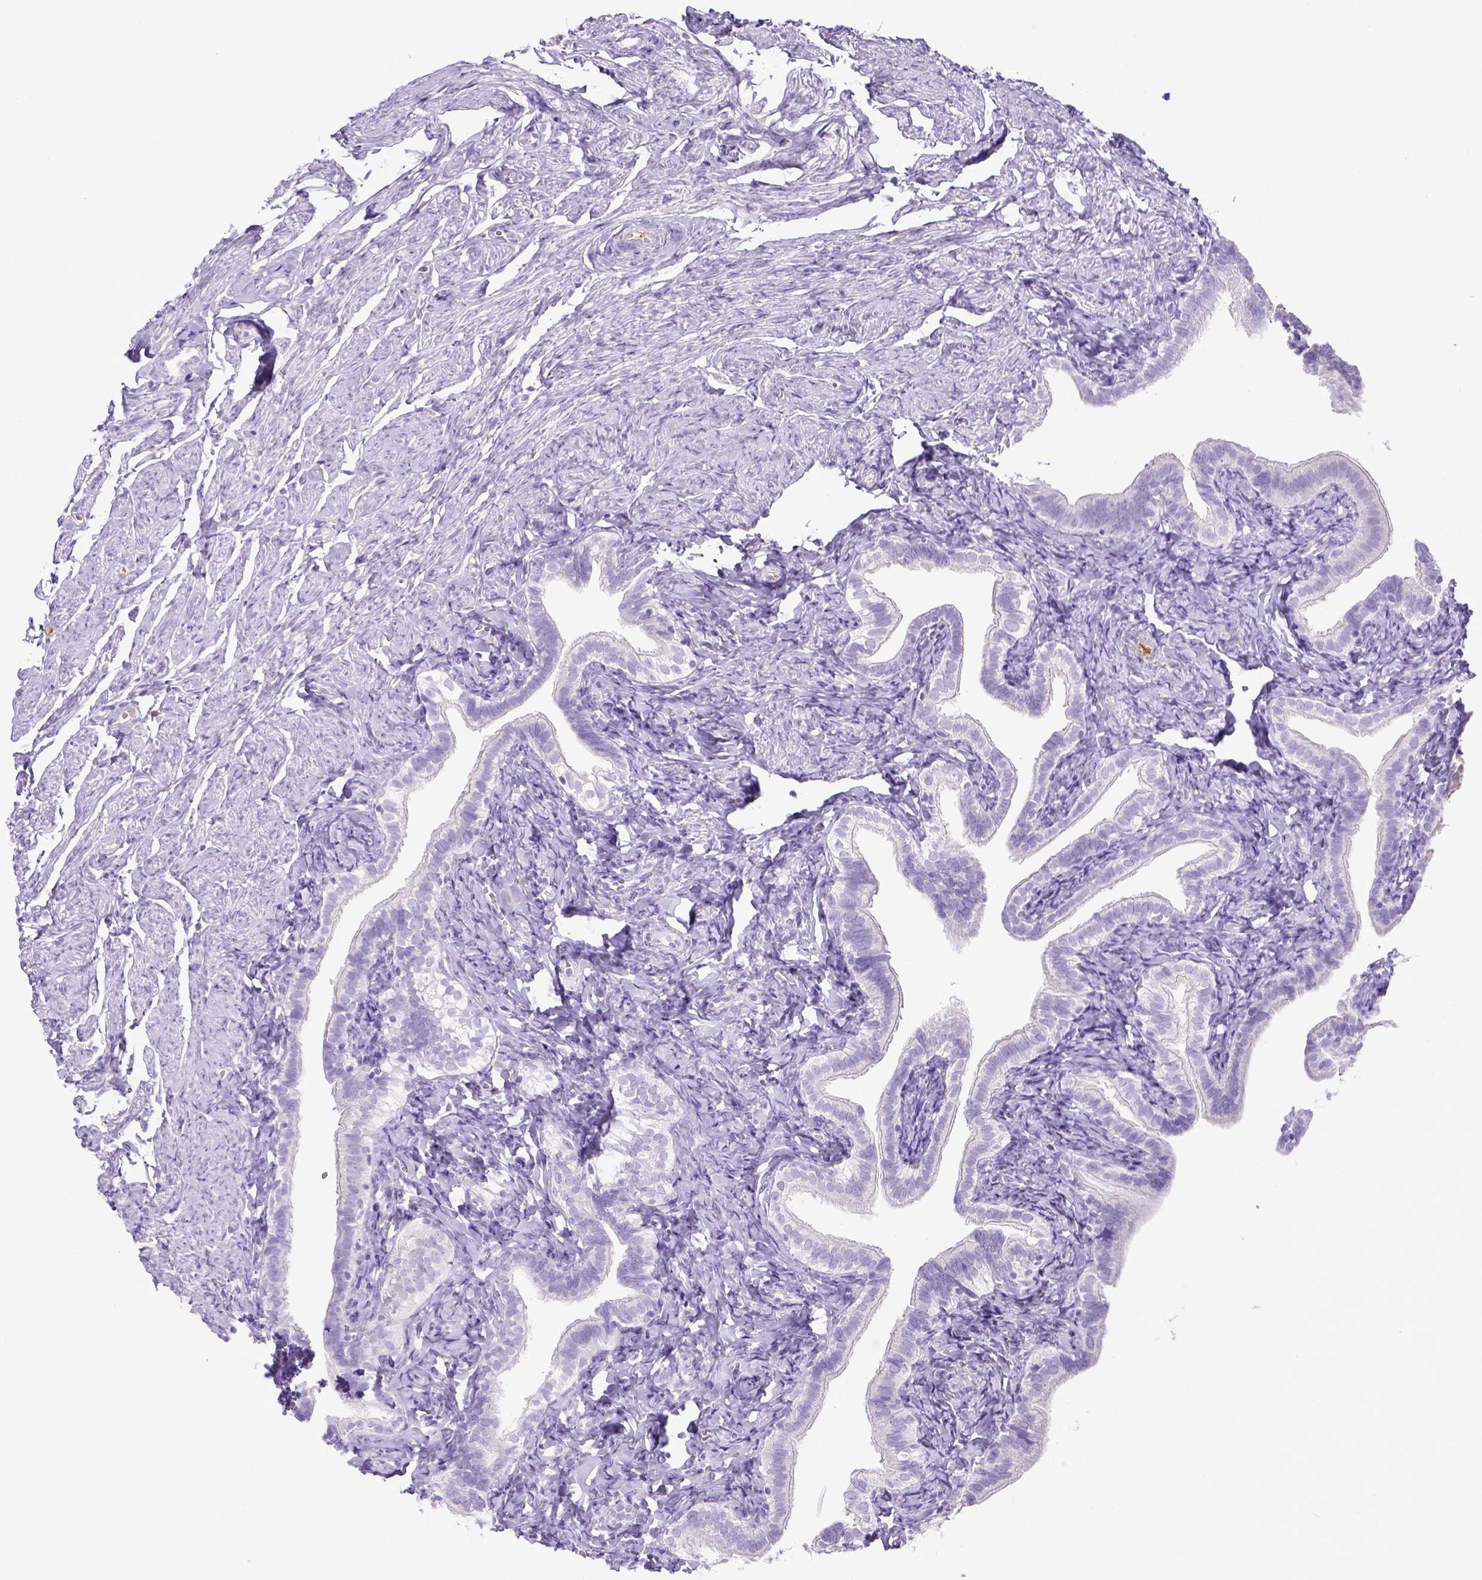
{"staining": {"intensity": "negative", "quantity": "none", "location": "none"}, "tissue": "fallopian tube", "cell_type": "Glandular cells", "image_type": "normal", "snomed": [{"axis": "morphology", "description": "Normal tissue, NOS"}, {"axis": "topography", "description": "Fallopian tube"}], "caption": "An image of fallopian tube stained for a protein reveals no brown staining in glandular cells.", "gene": "ITIH4", "patient": {"sex": "female", "age": 41}}